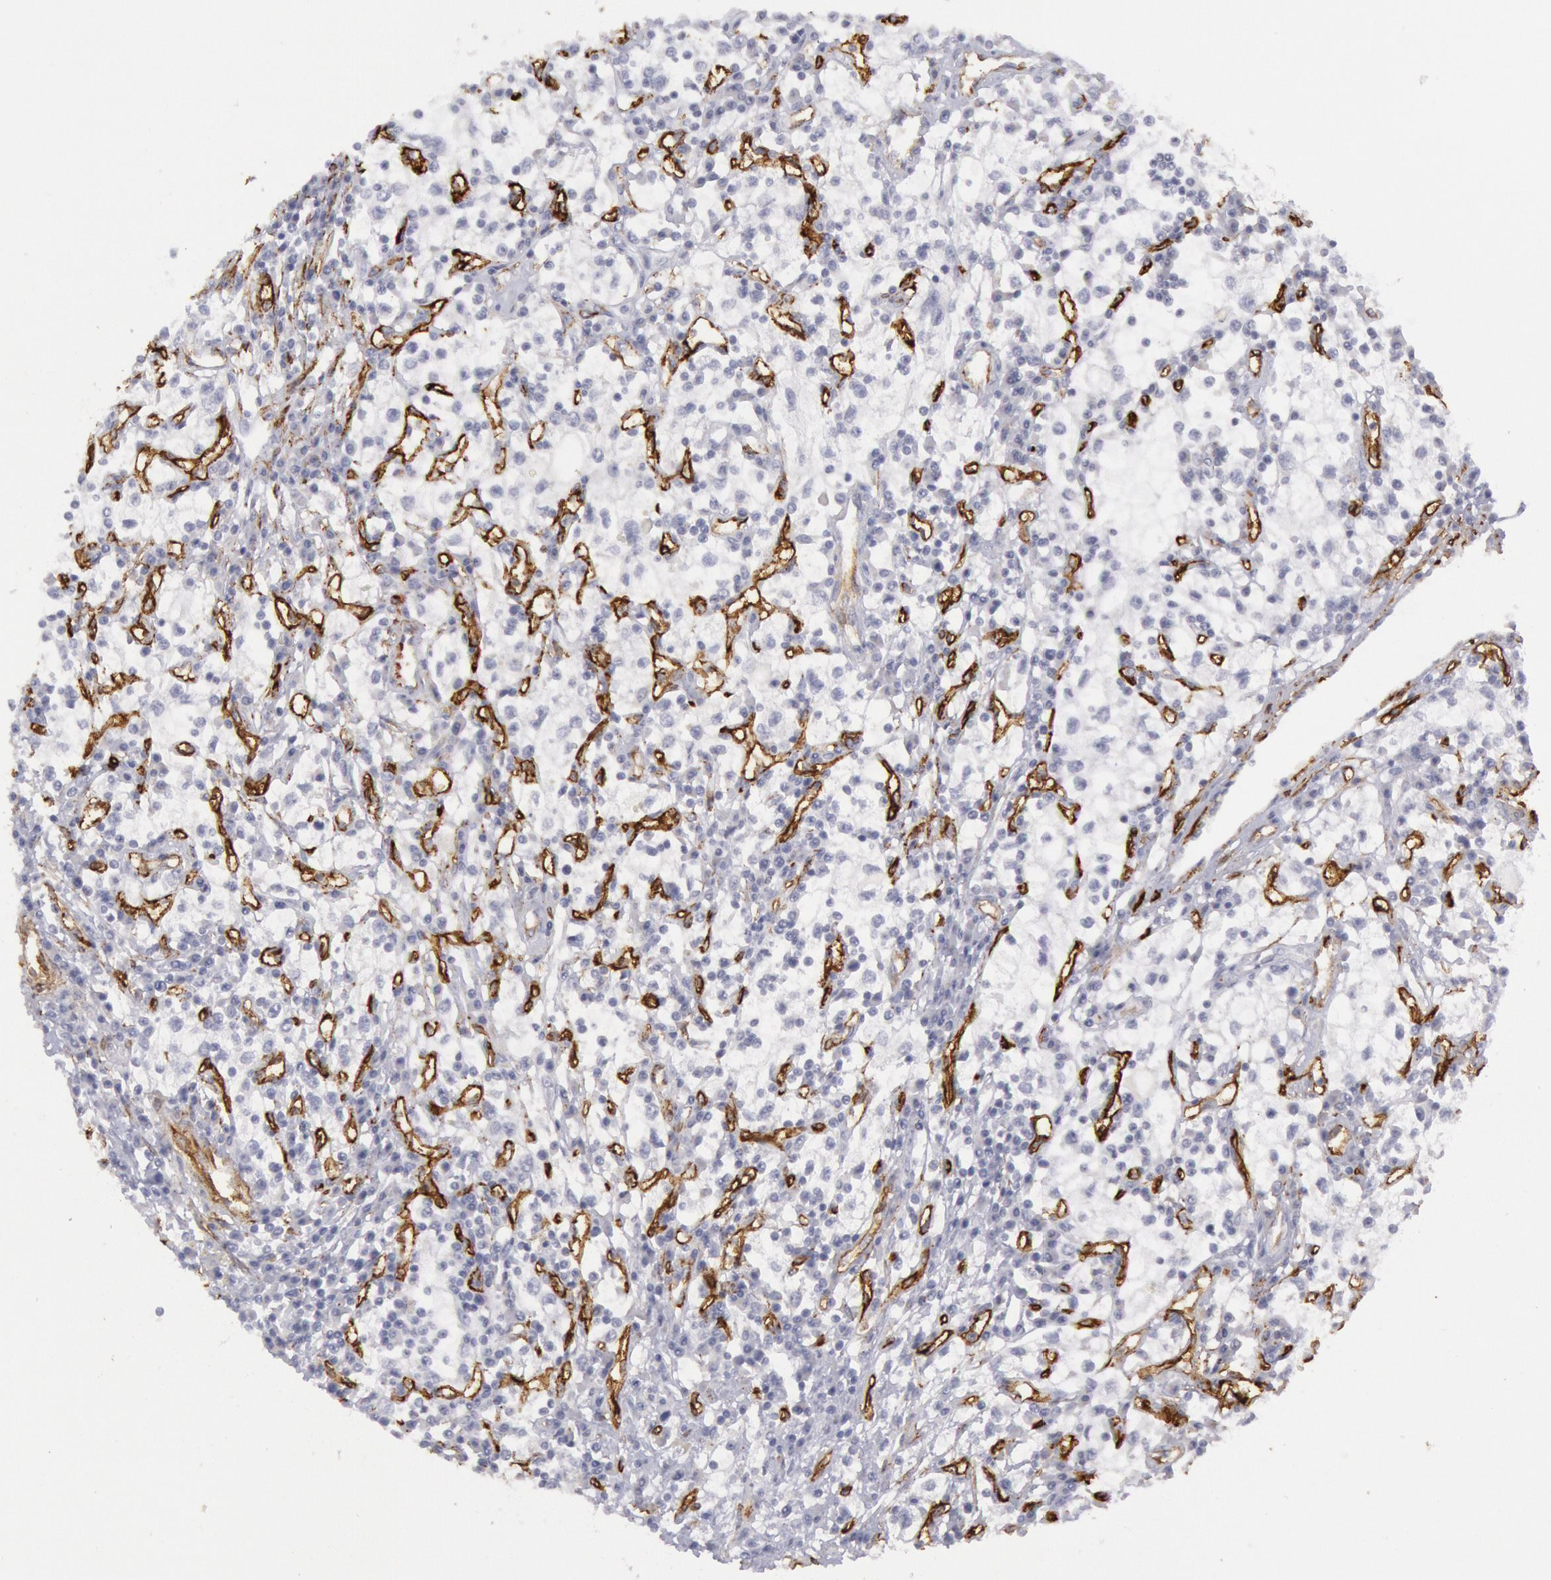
{"staining": {"intensity": "negative", "quantity": "none", "location": "none"}, "tissue": "renal cancer", "cell_type": "Tumor cells", "image_type": "cancer", "snomed": [{"axis": "morphology", "description": "Adenocarcinoma, NOS"}, {"axis": "topography", "description": "Kidney"}], "caption": "Immunohistochemical staining of renal cancer (adenocarcinoma) displays no significant staining in tumor cells.", "gene": "CDH13", "patient": {"sex": "male", "age": 82}}